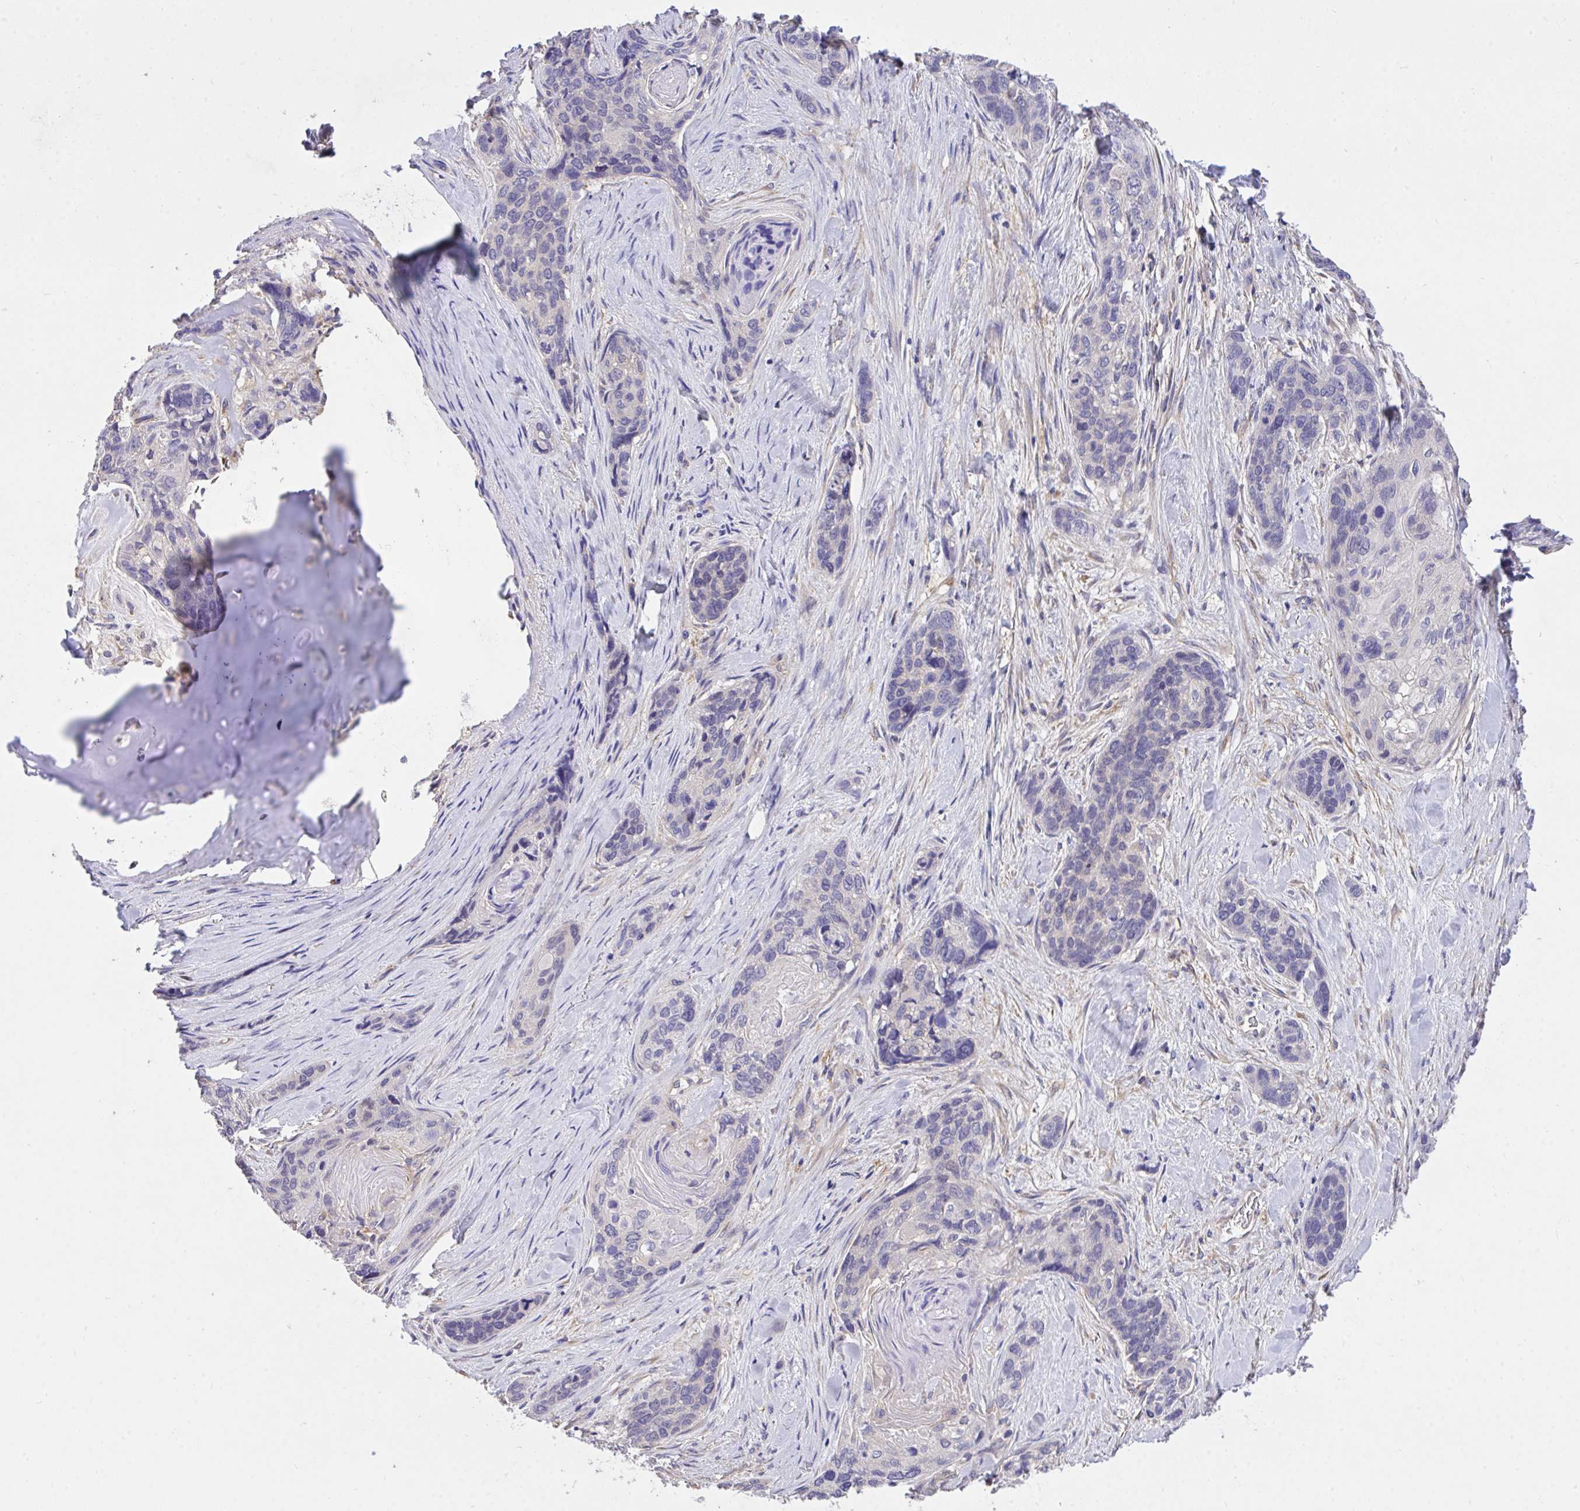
{"staining": {"intensity": "negative", "quantity": "none", "location": "none"}, "tissue": "lung cancer", "cell_type": "Tumor cells", "image_type": "cancer", "snomed": [{"axis": "morphology", "description": "Squamous cell carcinoma, NOS"}, {"axis": "morphology", "description": "Squamous cell carcinoma, metastatic, NOS"}, {"axis": "topography", "description": "Lymph node"}, {"axis": "topography", "description": "Lung"}], "caption": "The immunohistochemistry image has no significant staining in tumor cells of lung cancer (metastatic squamous cell carcinoma) tissue. The staining was performed using DAB (3,3'-diaminobenzidine) to visualize the protein expression in brown, while the nuclei were stained in blue with hematoxylin (Magnification: 20x).", "gene": "MPC2", "patient": {"sex": "male", "age": 41}}